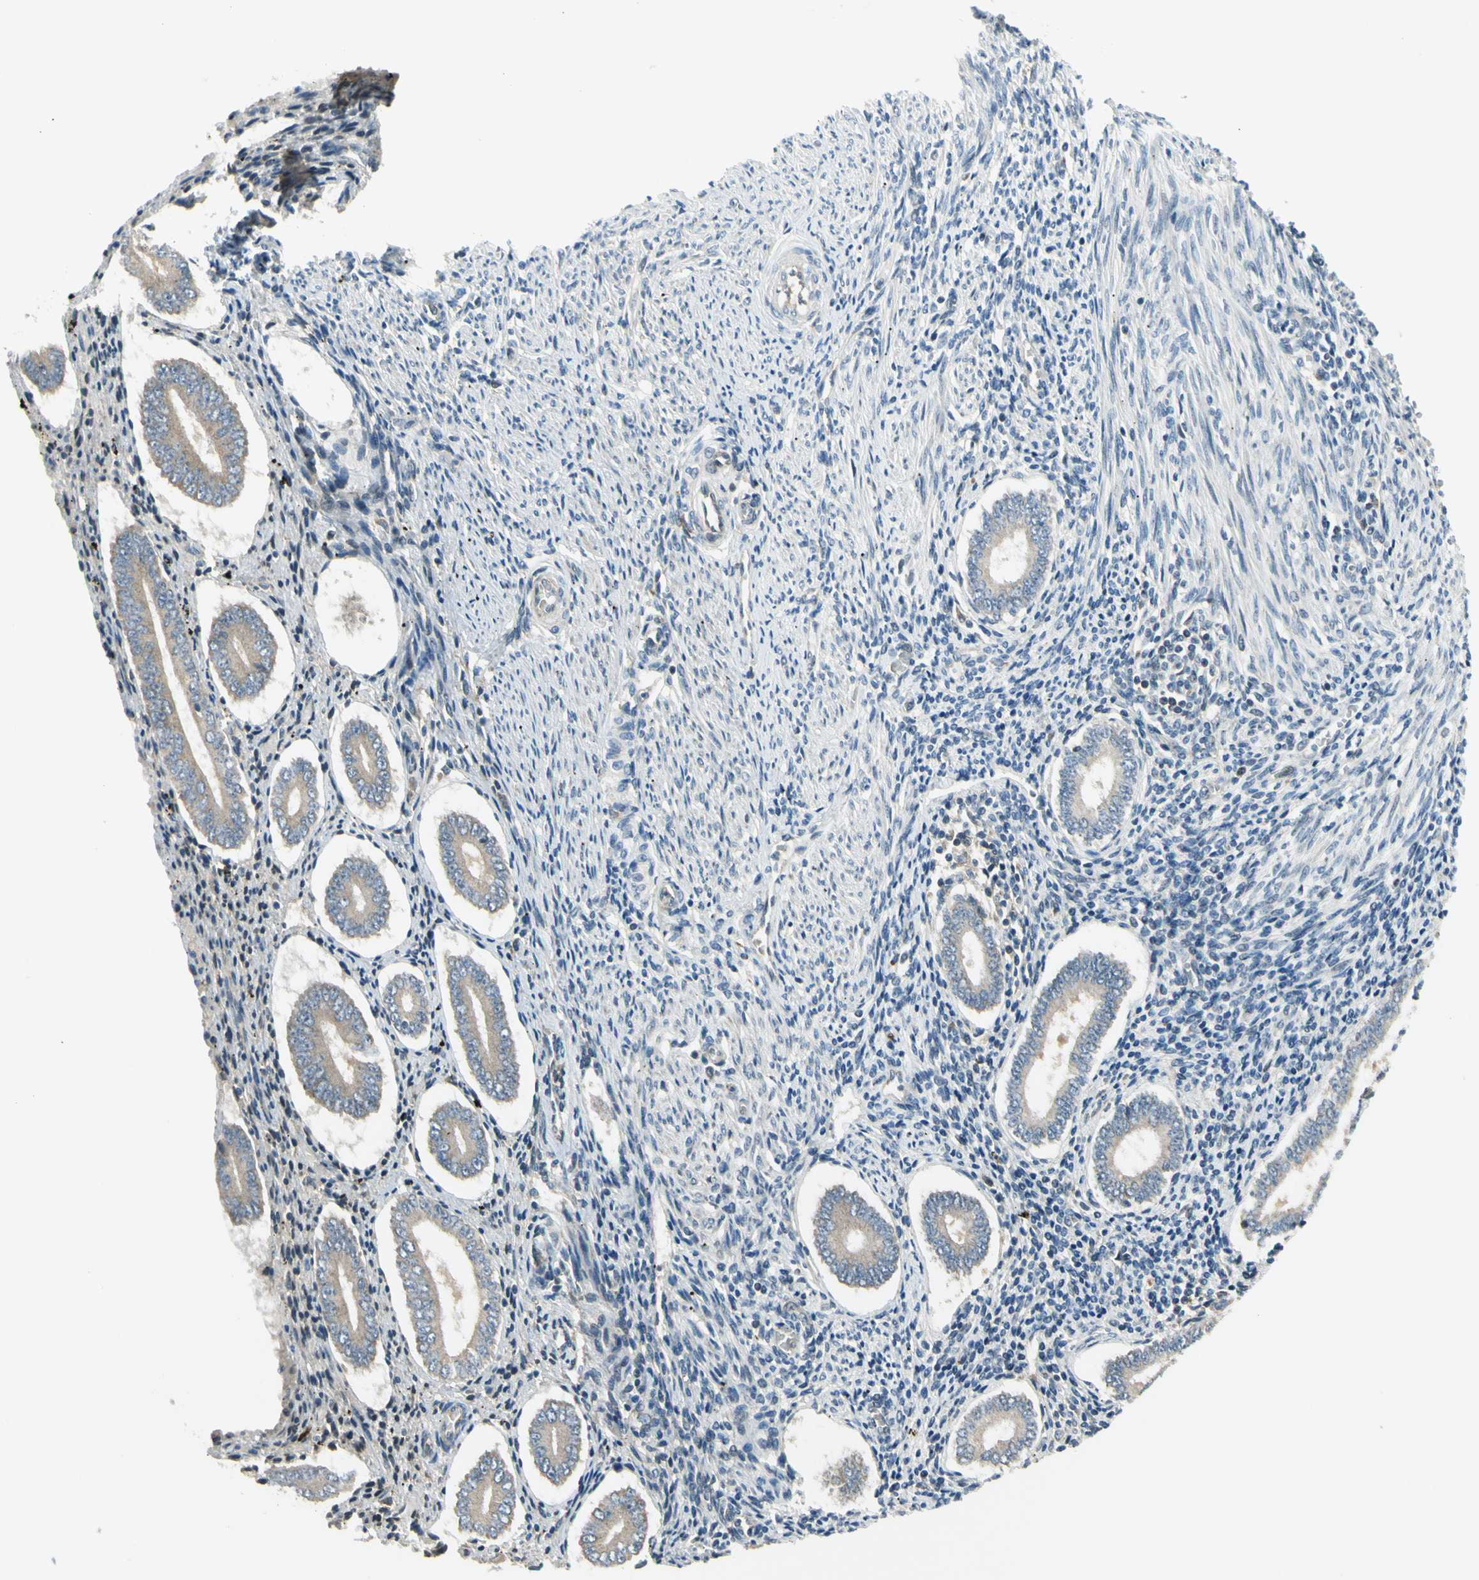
{"staining": {"intensity": "negative", "quantity": "none", "location": "none"}, "tissue": "endometrium", "cell_type": "Cells in endometrial stroma", "image_type": "normal", "snomed": [{"axis": "morphology", "description": "Normal tissue, NOS"}, {"axis": "topography", "description": "Endometrium"}], "caption": "Human endometrium stained for a protein using IHC exhibits no positivity in cells in endometrial stroma.", "gene": "NPHP3", "patient": {"sex": "female", "age": 42}}